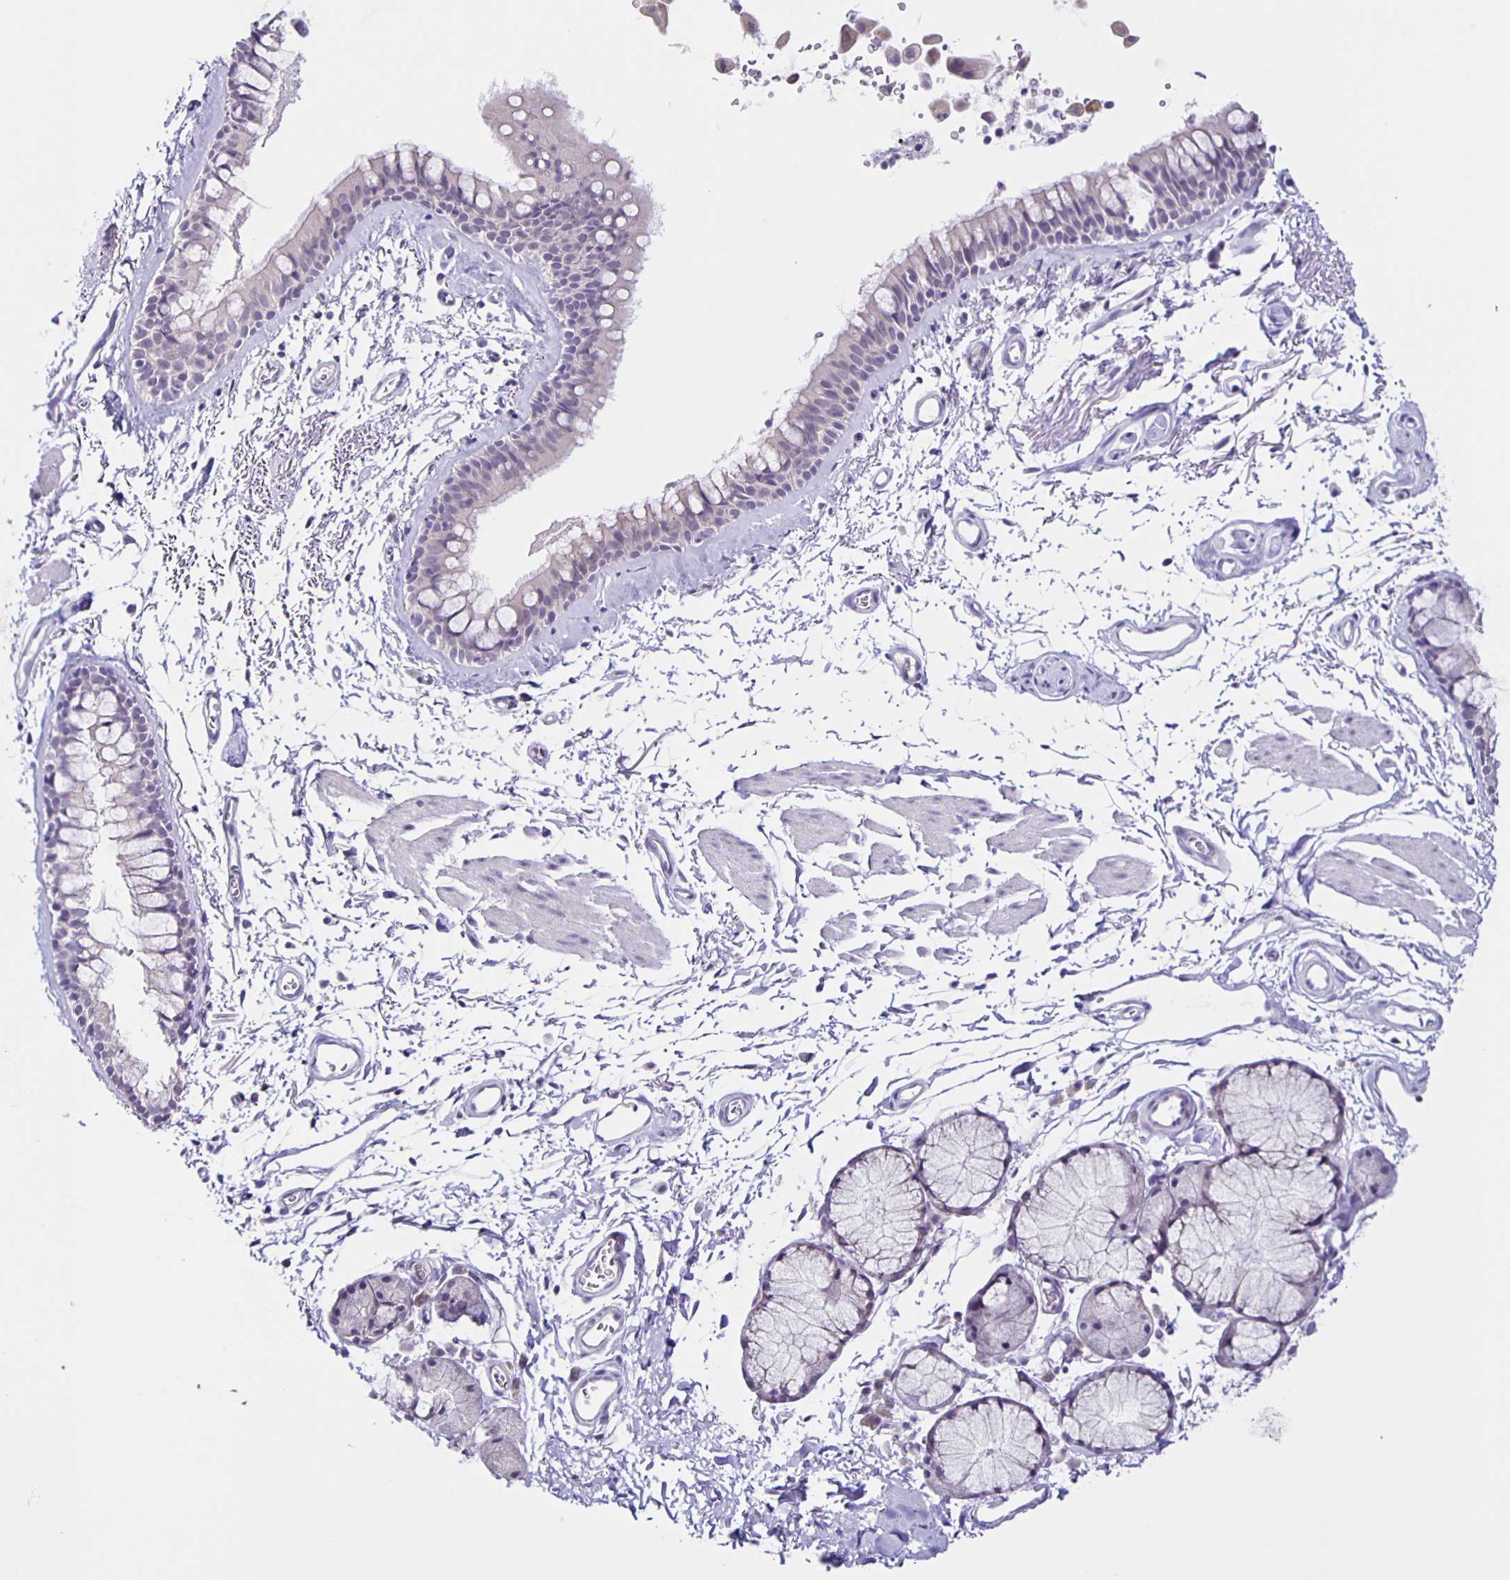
{"staining": {"intensity": "weak", "quantity": "<25%", "location": "cytoplasmic/membranous"}, "tissue": "bronchus", "cell_type": "Respiratory epithelial cells", "image_type": "normal", "snomed": [{"axis": "morphology", "description": "Normal tissue, NOS"}, {"axis": "topography", "description": "Cartilage tissue"}, {"axis": "topography", "description": "Bronchus"}], "caption": "Immunohistochemistry histopathology image of normal bronchus stained for a protein (brown), which reveals no expression in respiratory epithelial cells.", "gene": "SLC12A3", "patient": {"sex": "female", "age": 79}}